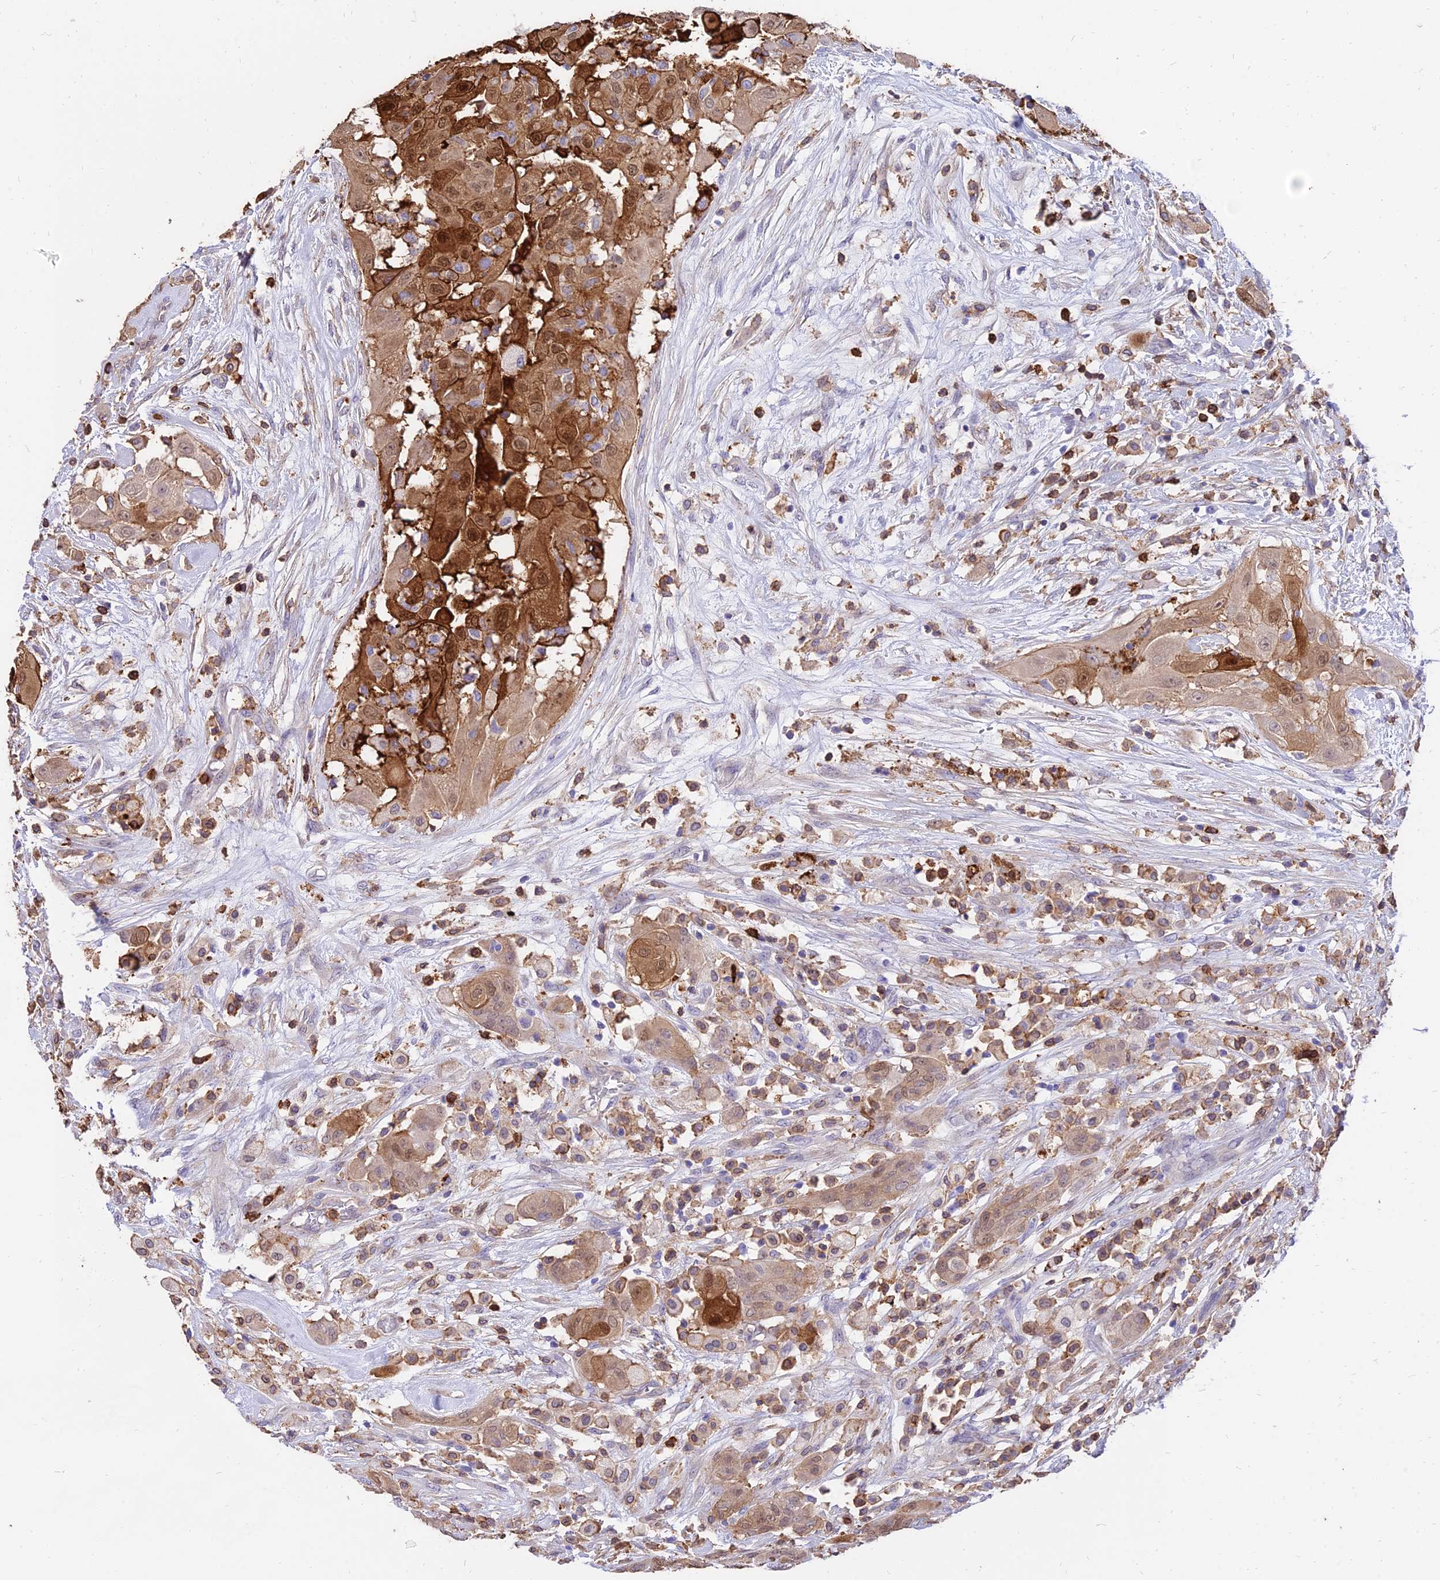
{"staining": {"intensity": "strong", "quantity": ">75%", "location": "cytoplasmic/membranous,nuclear"}, "tissue": "thyroid cancer", "cell_type": "Tumor cells", "image_type": "cancer", "snomed": [{"axis": "morphology", "description": "Papillary adenocarcinoma, NOS"}, {"axis": "topography", "description": "Thyroid gland"}], "caption": "Papillary adenocarcinoma (thyroid) tissue demonstrates strong cytoplasmic/membranous and nuclear positivity in approximately >75% of tumor cells, visualized by immunohistochemistry.", "gene": "SREK1IP1", "patient": {"sex": "female", "age": 59}}